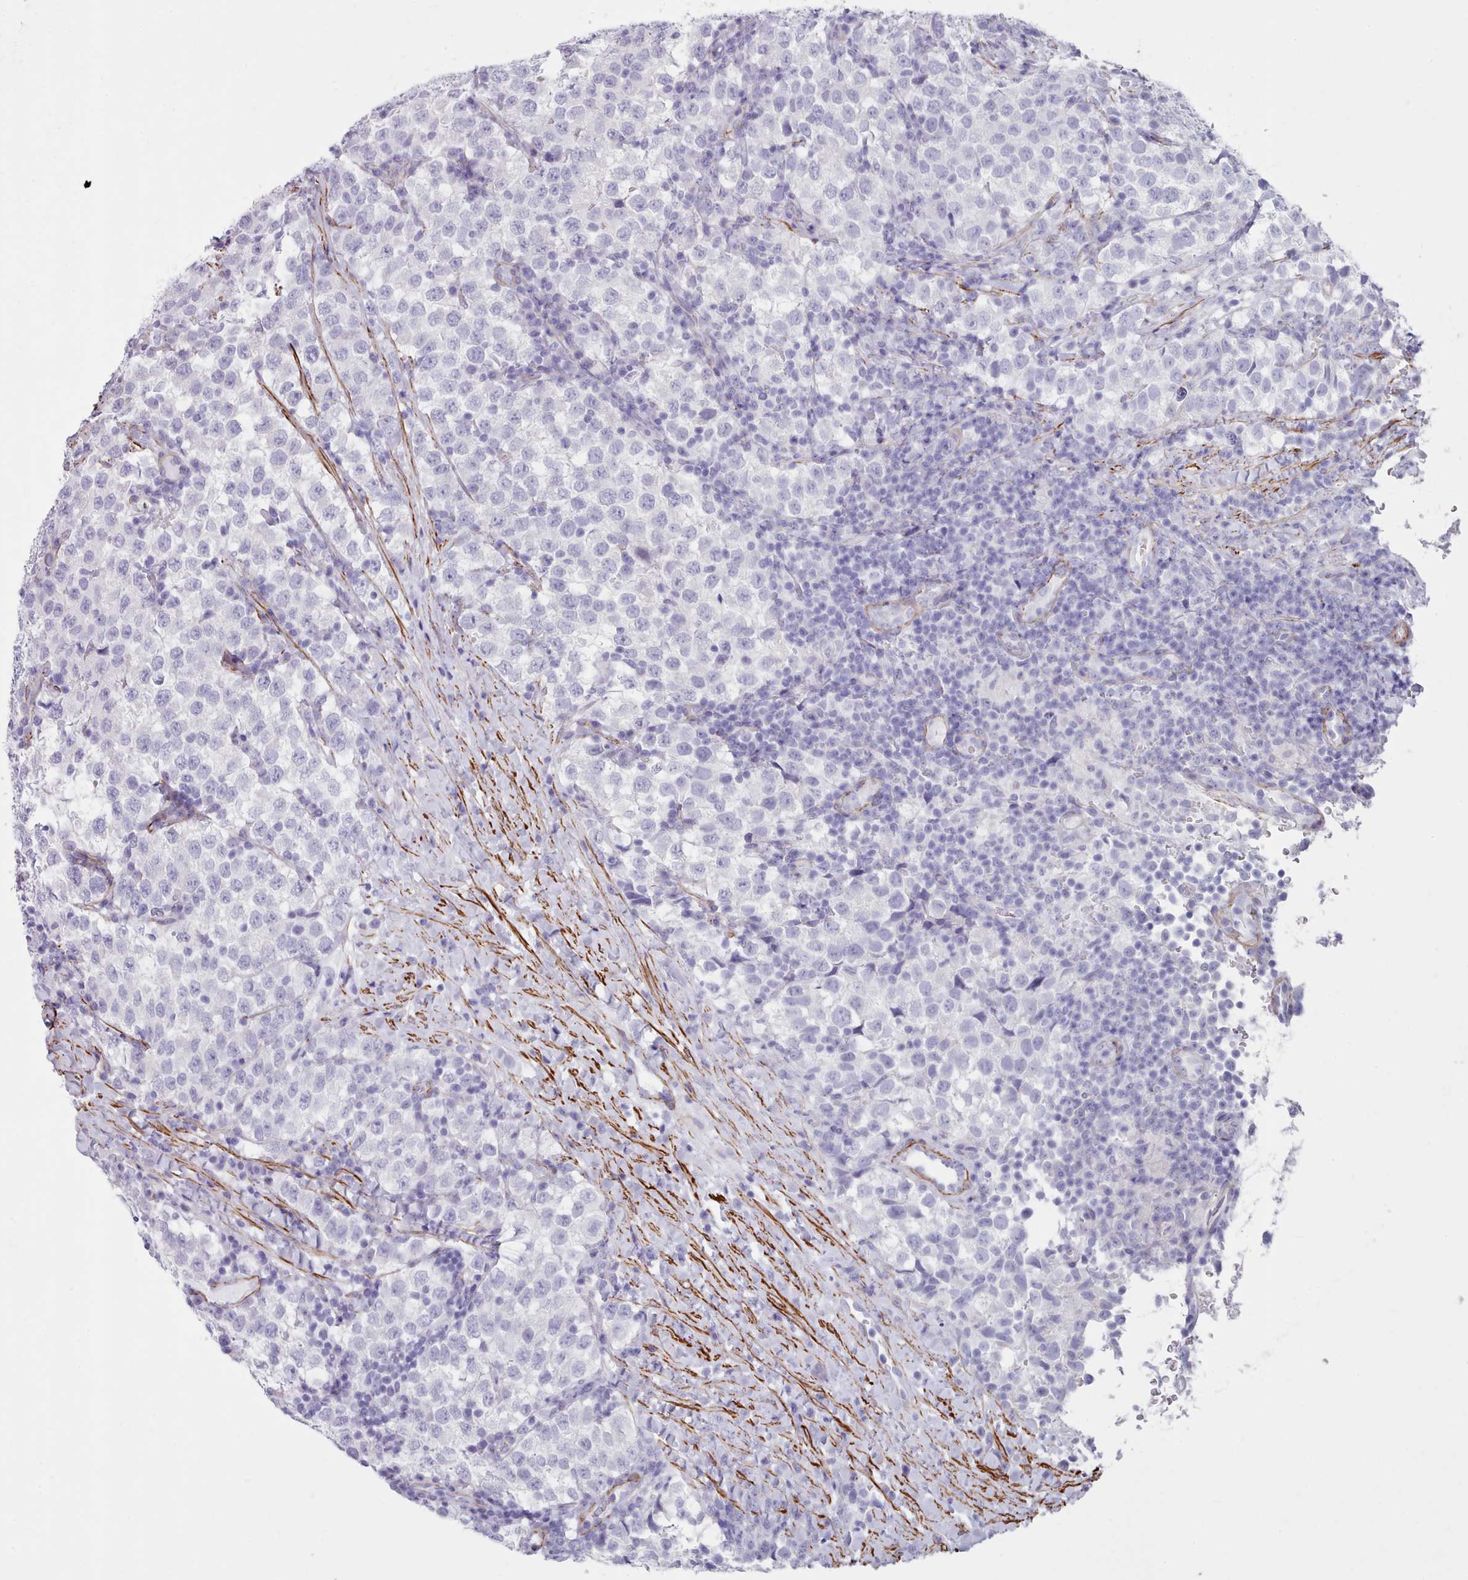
{"staining": {"intensity": "negative", "quantity": "none", "location": "none"}, "tissue": "testis cancer", "cell_type": "Tumor cells", "image_type": "cancer", "snomed": [{"axis": "morphology", "description": "Seminoma, NOS"}, {"axis": "topography", "description": "Testis"}], "caption": "The image exhibits no staining of tumor cells in testis seminoma.", "gene": "FPGS", "patient": {"sex": "male", "age": 34}}